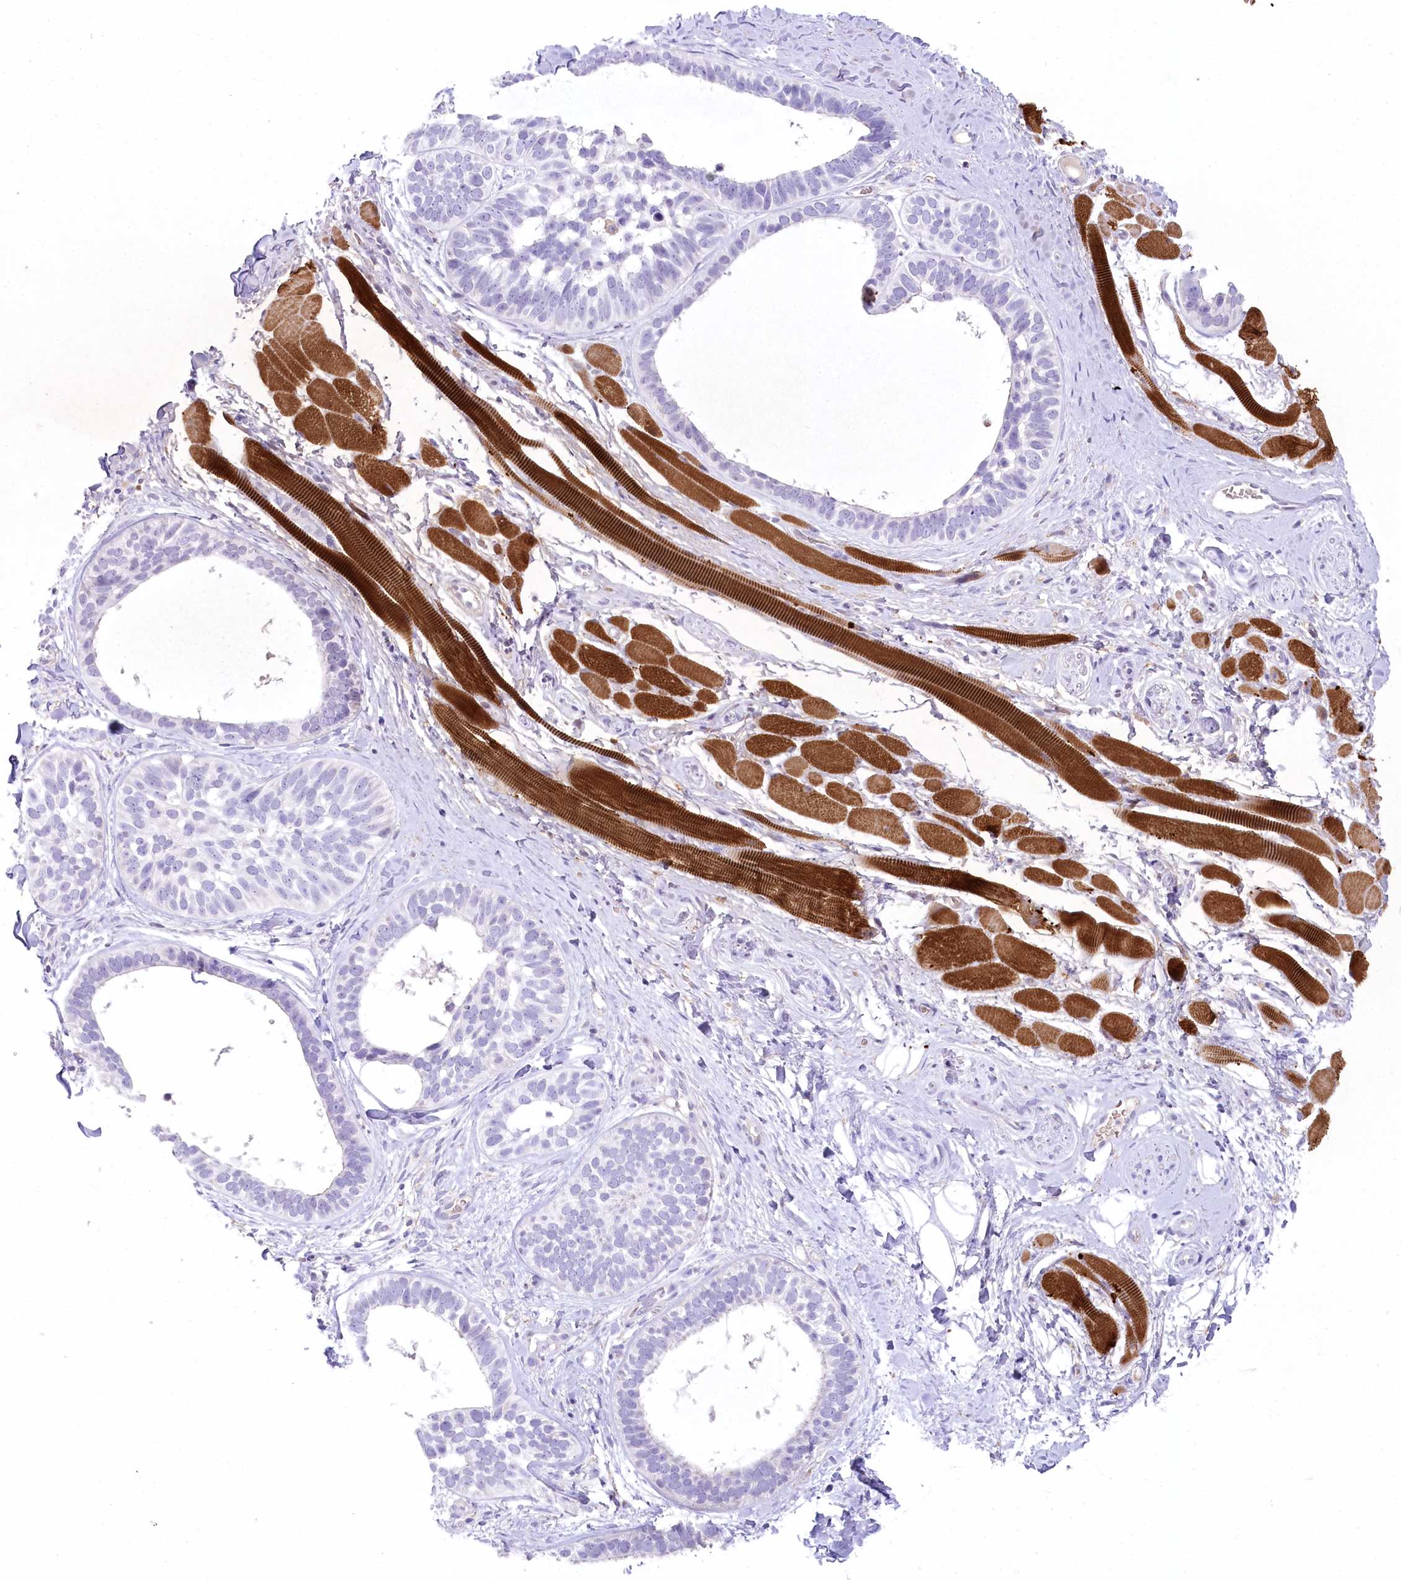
{"staining": {"intensity": "negative", "quantity": "none", "location": "none"}, "tissue": "skin cancer", "cell_type": "Tumor cells", "image_type": "cancer", "snomed": [{"axis": "morphology", "description": "Basal cell carcinoma"}, {"axis": "topography", "description": "Skin"}], "caption": "This photomicrograph is of skin cancer stained with immunohistochemistry to label a protein in brown with the nuclei are counter-stained blue. There is no staining in tumor cells.", "gene": "MYOZ1", "patient": {"sex": "male", "age": 62}}